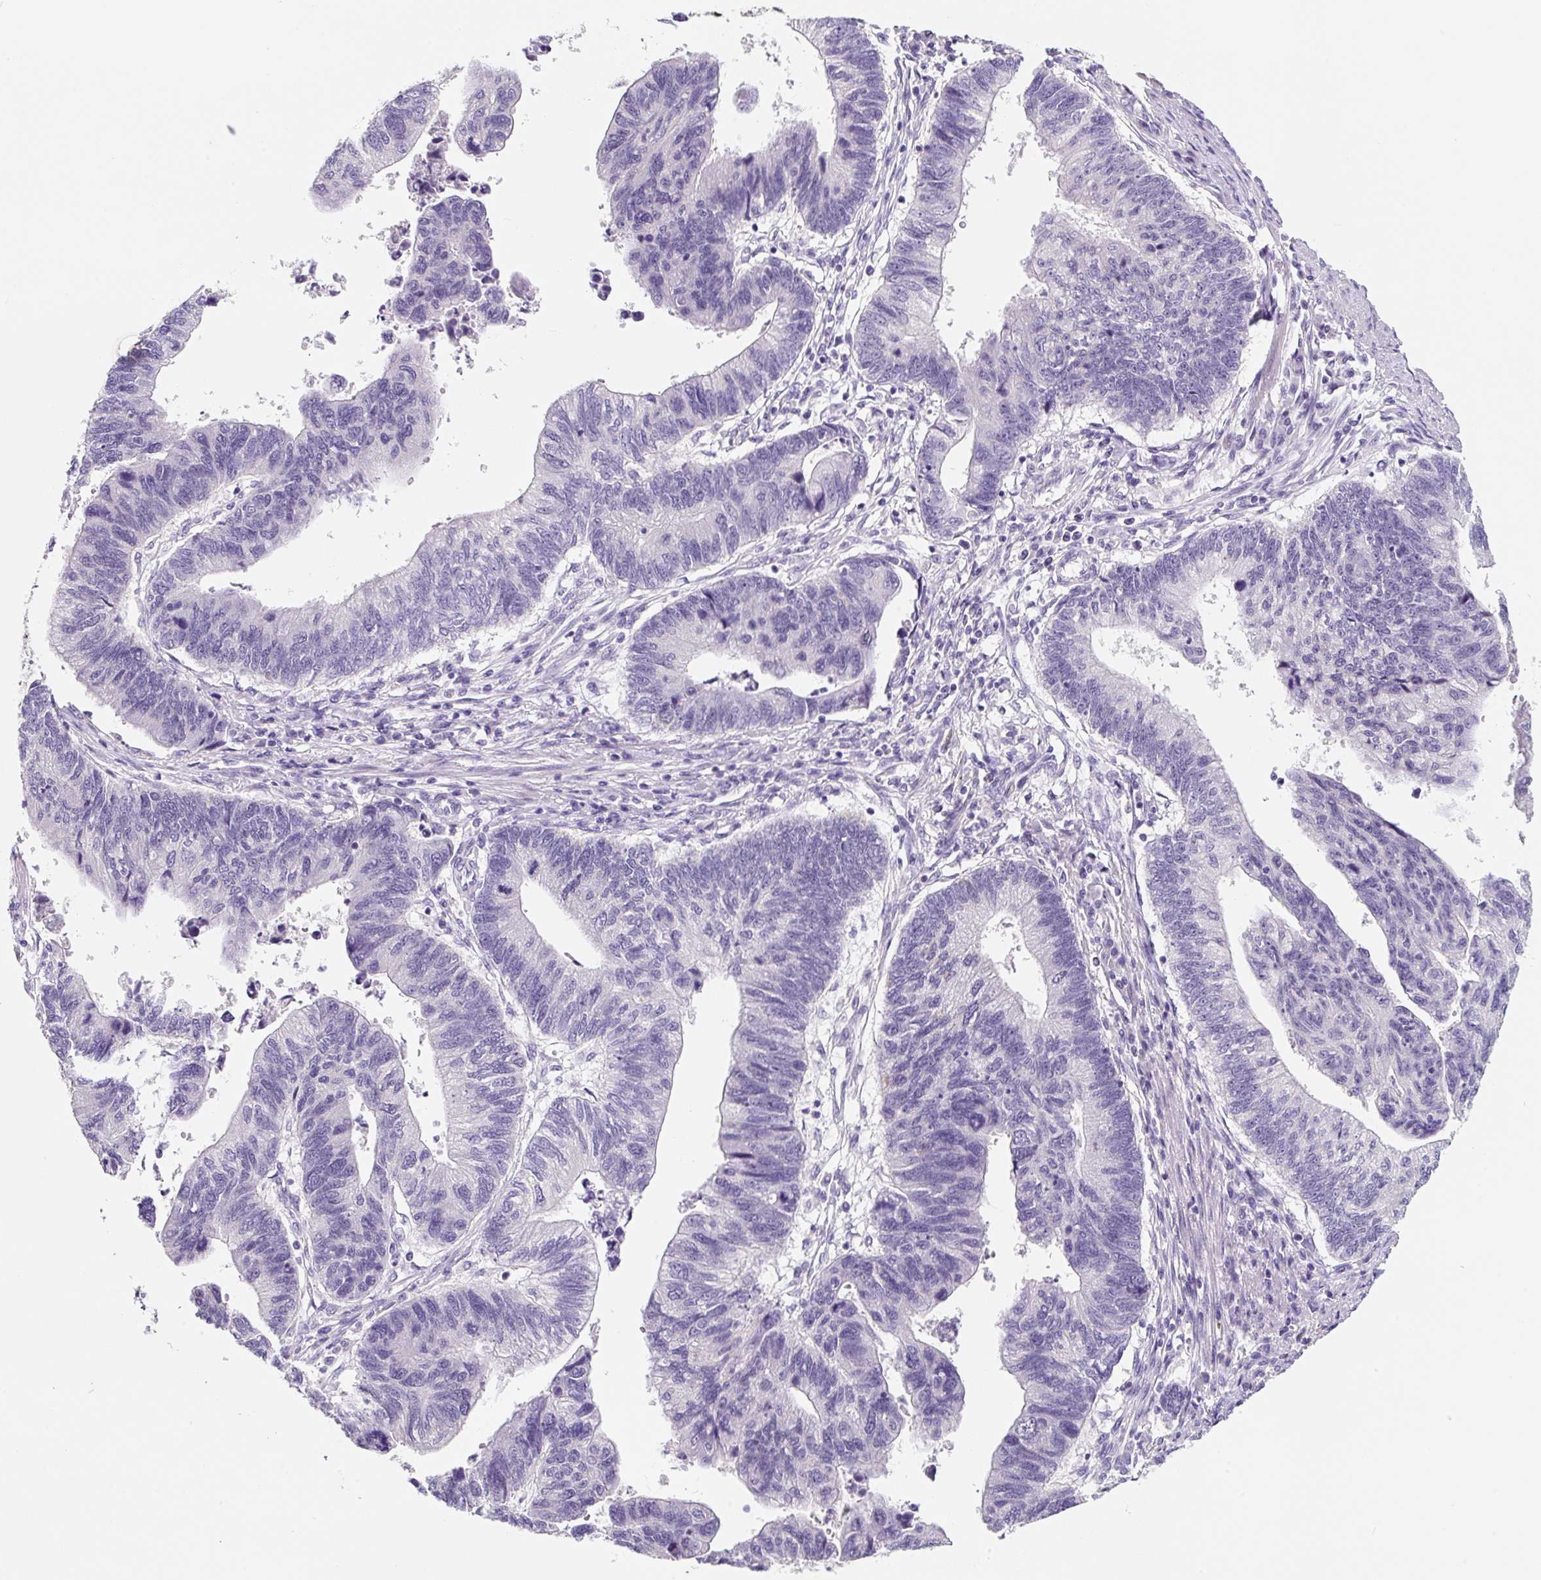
{"staining": {"intensity": "negative", "quantity": "none", "location": "none"}, "tissue": "stomach cancer", "cell_type": "Tumor cells", "image_type": "cancer", "snomed": [{"axis": "morphology", "description": "Adenocarcinoma, NOS"}, {"axis": "topography", "description": "Stomach"}], "caption": "Histopathology image shows no protein expression in tumor cells of stomach cancer (adenocarcinoma) tissue.", "gene": "SYP", "patient": {"sex": "male", "age": 59}}